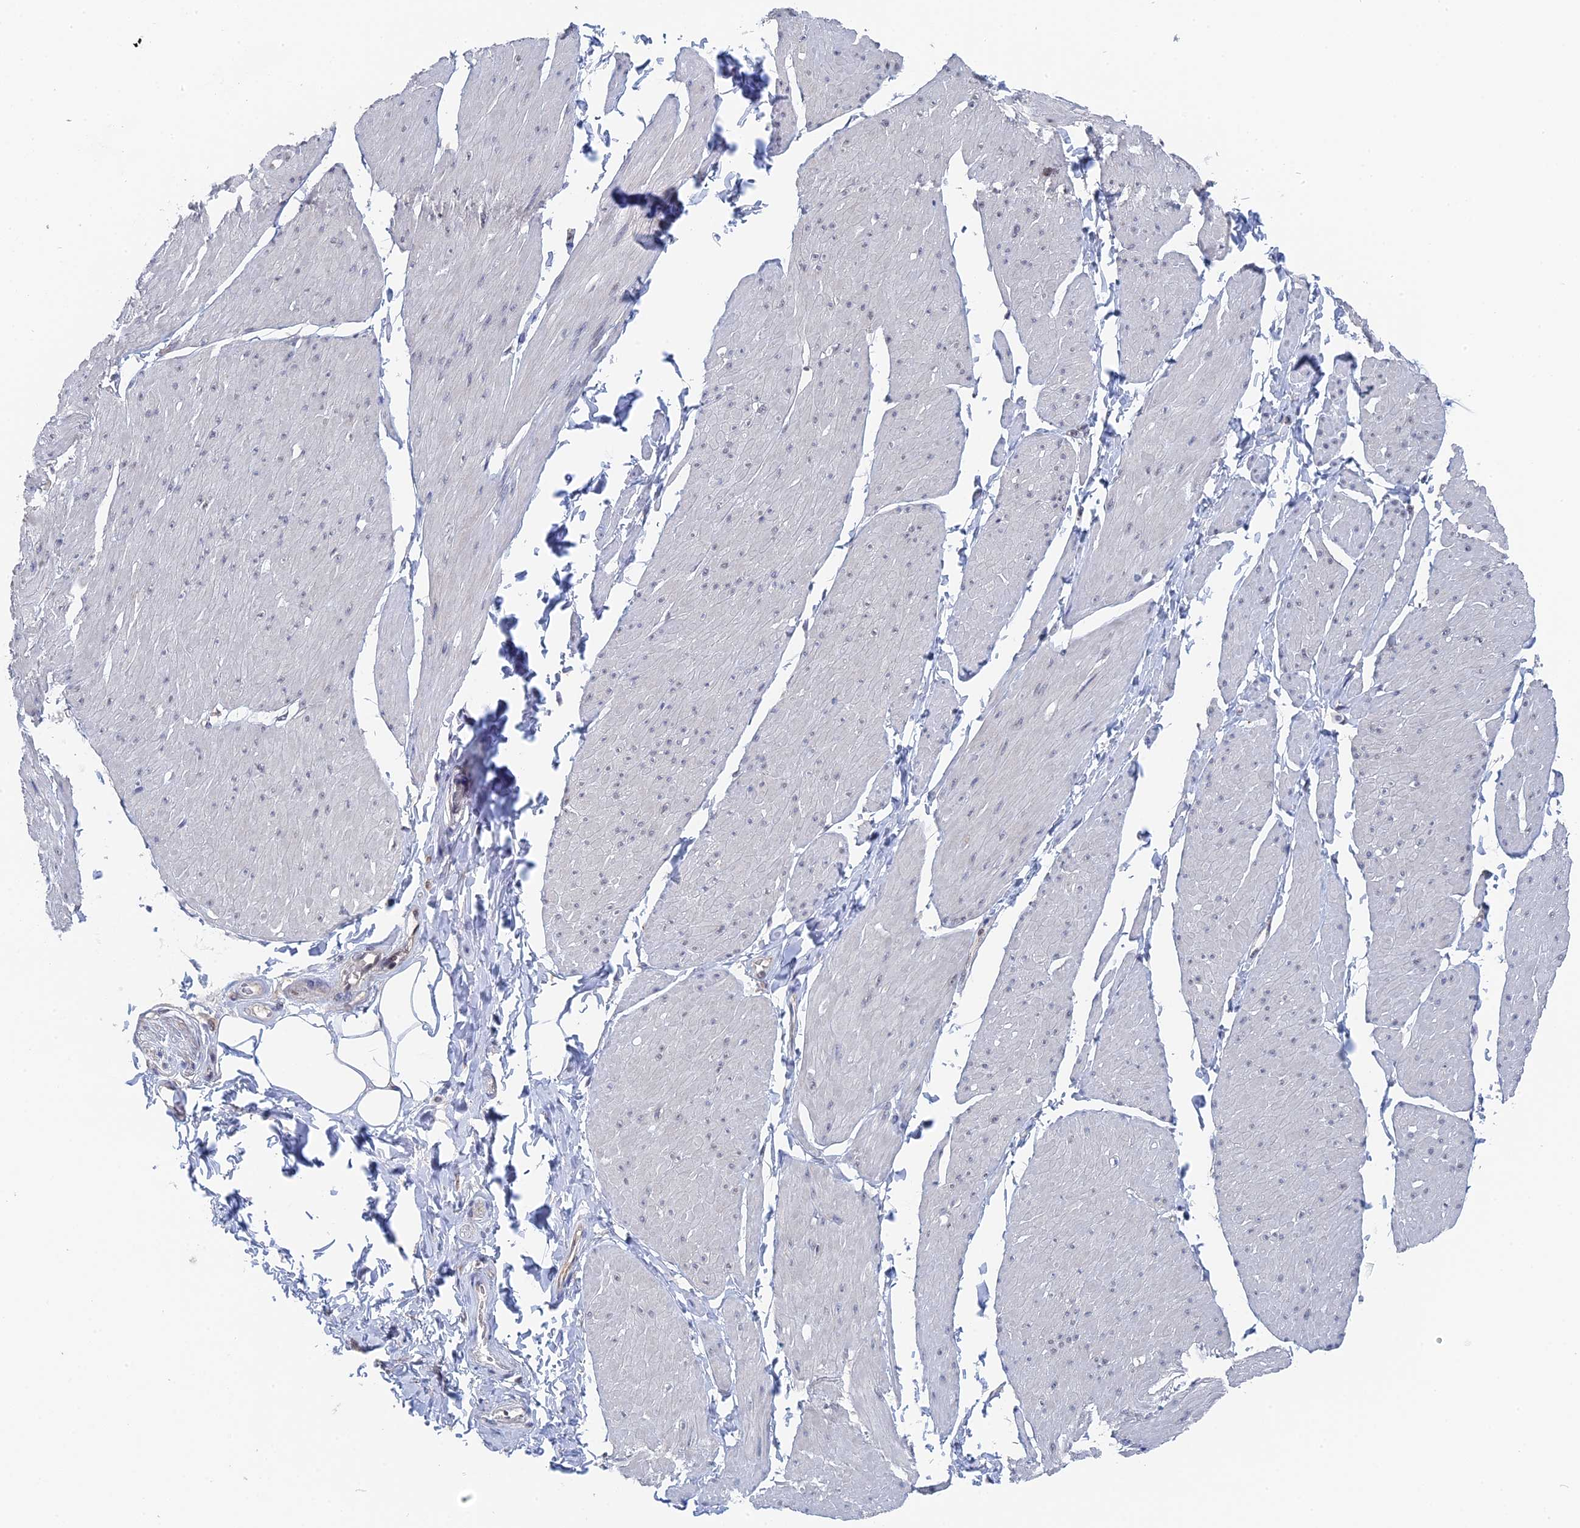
{"staining": {"intensity": "moderate", "quantity": "<25%", "location": "nuclear"}, "tissue": "smooth muscle", "cell_type": "Smooth muscle cells", "image_type": "normal", "snomed": [{"axis": "morphology", "description": "Urothelial carcinoma, High grade"}, {"axis": "topography", "description": "Urinary bladder"}], "caption": "An image of smooth muscle stained for a protein demonstrates moderate nuclear brown staining in smooth muscle cells.", "gene": "TSSC4", "patient": {"sex": "male", "age": 46}}